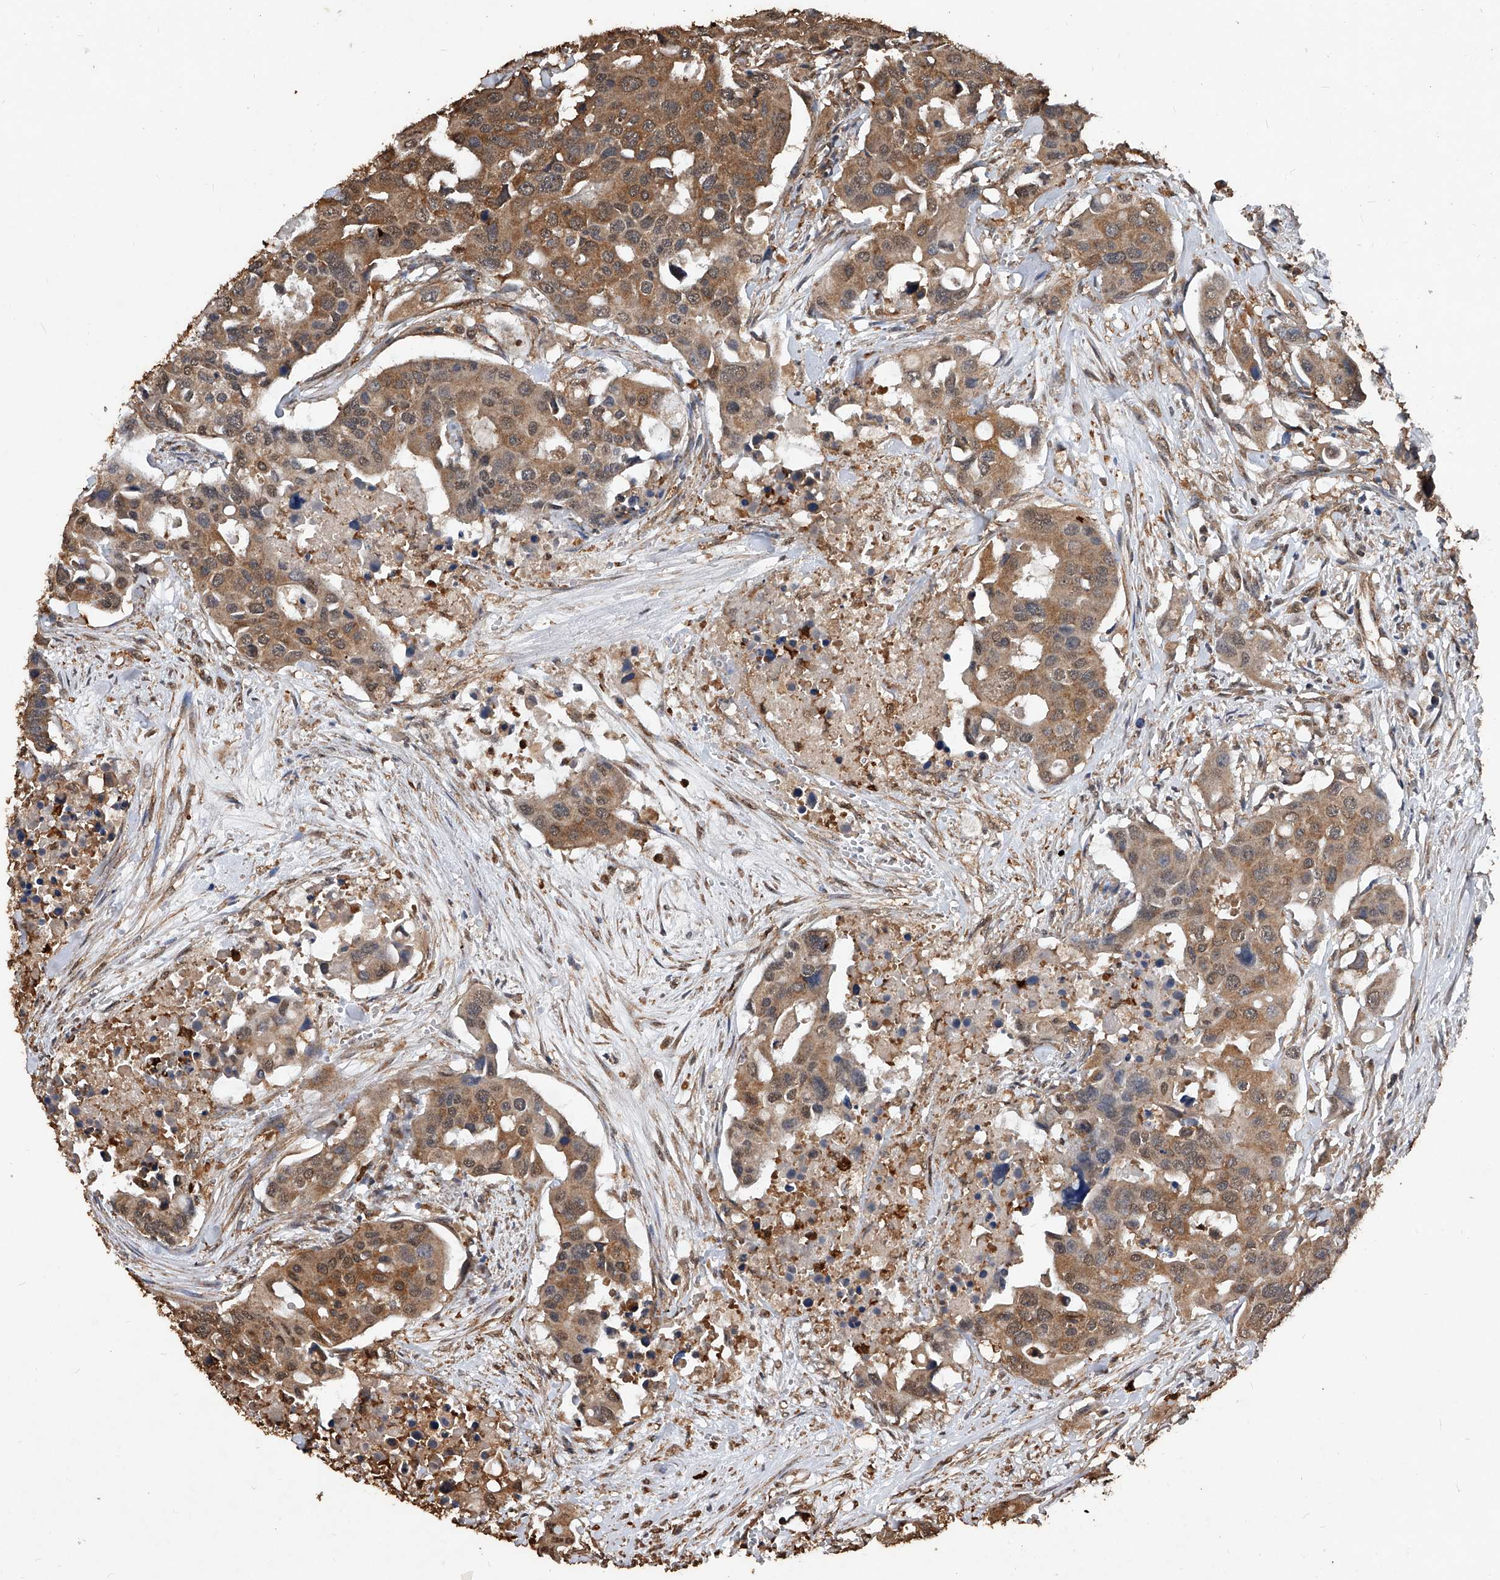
{"staining": {"intensity": "moderate", "quantity": ">75%", "location": "cytoplasmic/membranous"}, "tissue": "colorectal cancer", "cell_type": "Tumor cells", "image_type": "cancer", "snomed": [{"axis": "morphology", "description": "Adenocarcinoma, NOS"}, {"axis": "topography", "description": "Colon"}], "caption": "Immunohistochemical staining of human colorectal cancer displays medium levels of moderate cytoplasmic/membranous protein positivity in about >75% of tumor cells.", "gene": "UCP2", "patient": {"sex": "male", "age": 77}}